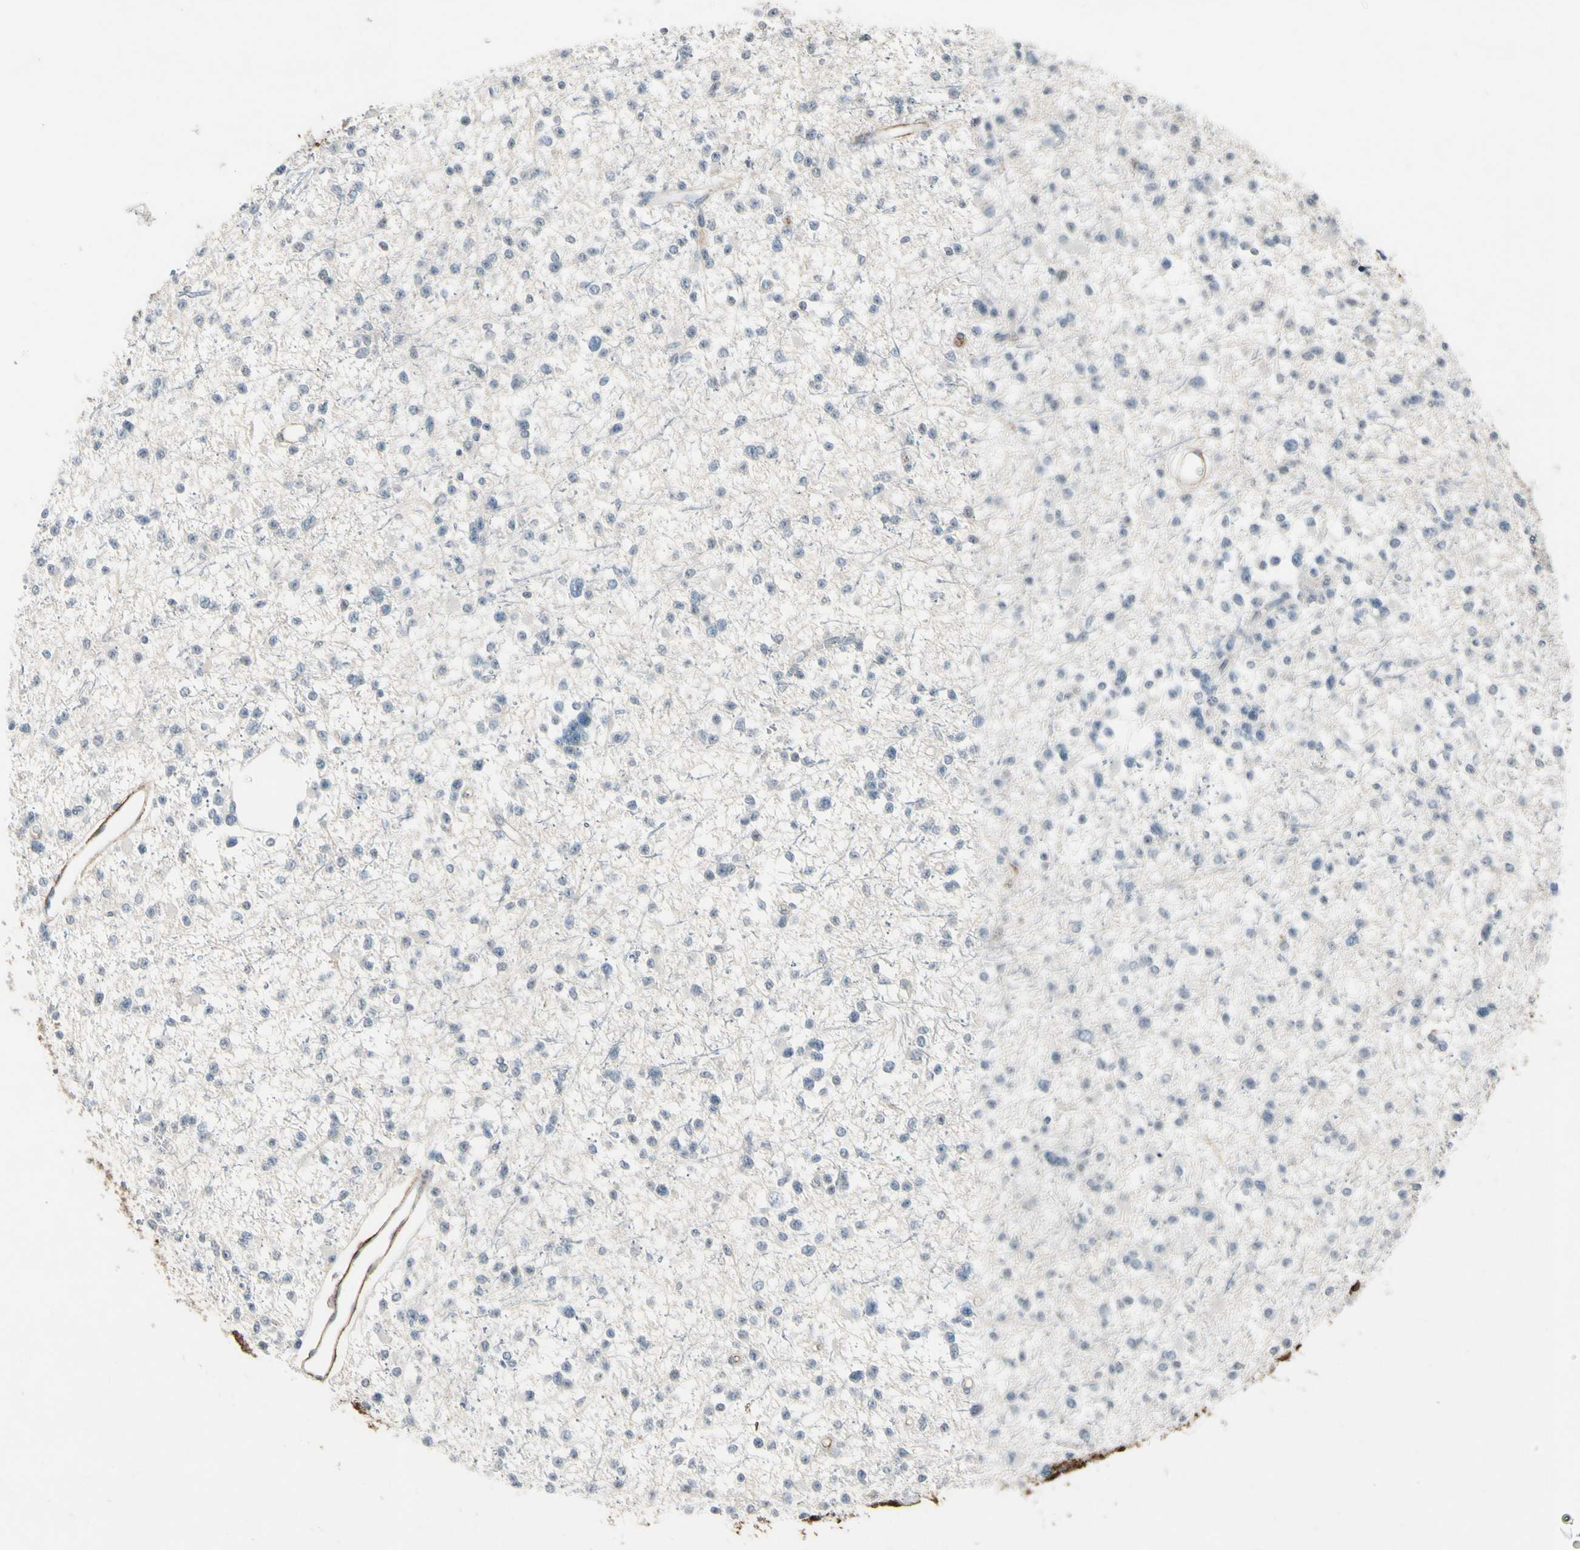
{"staining": {"intensity": "negative", "quantity": "none", "location": "none"}, "tissue": "glioma", "cell_type": "Tumor cells", "image_type": "cancer", "snomed": [{"axis": "morphology", "description": "Glioma, malignant, Low grade"}, {"axis": "topography", "description": "Brain"}], "caption": "Protein analysis of malignant glioma (low-grade) reveals no significant expression in tumor cells.", "gene": "PDPN", "patient": {"sex": "female", "age": 22}}